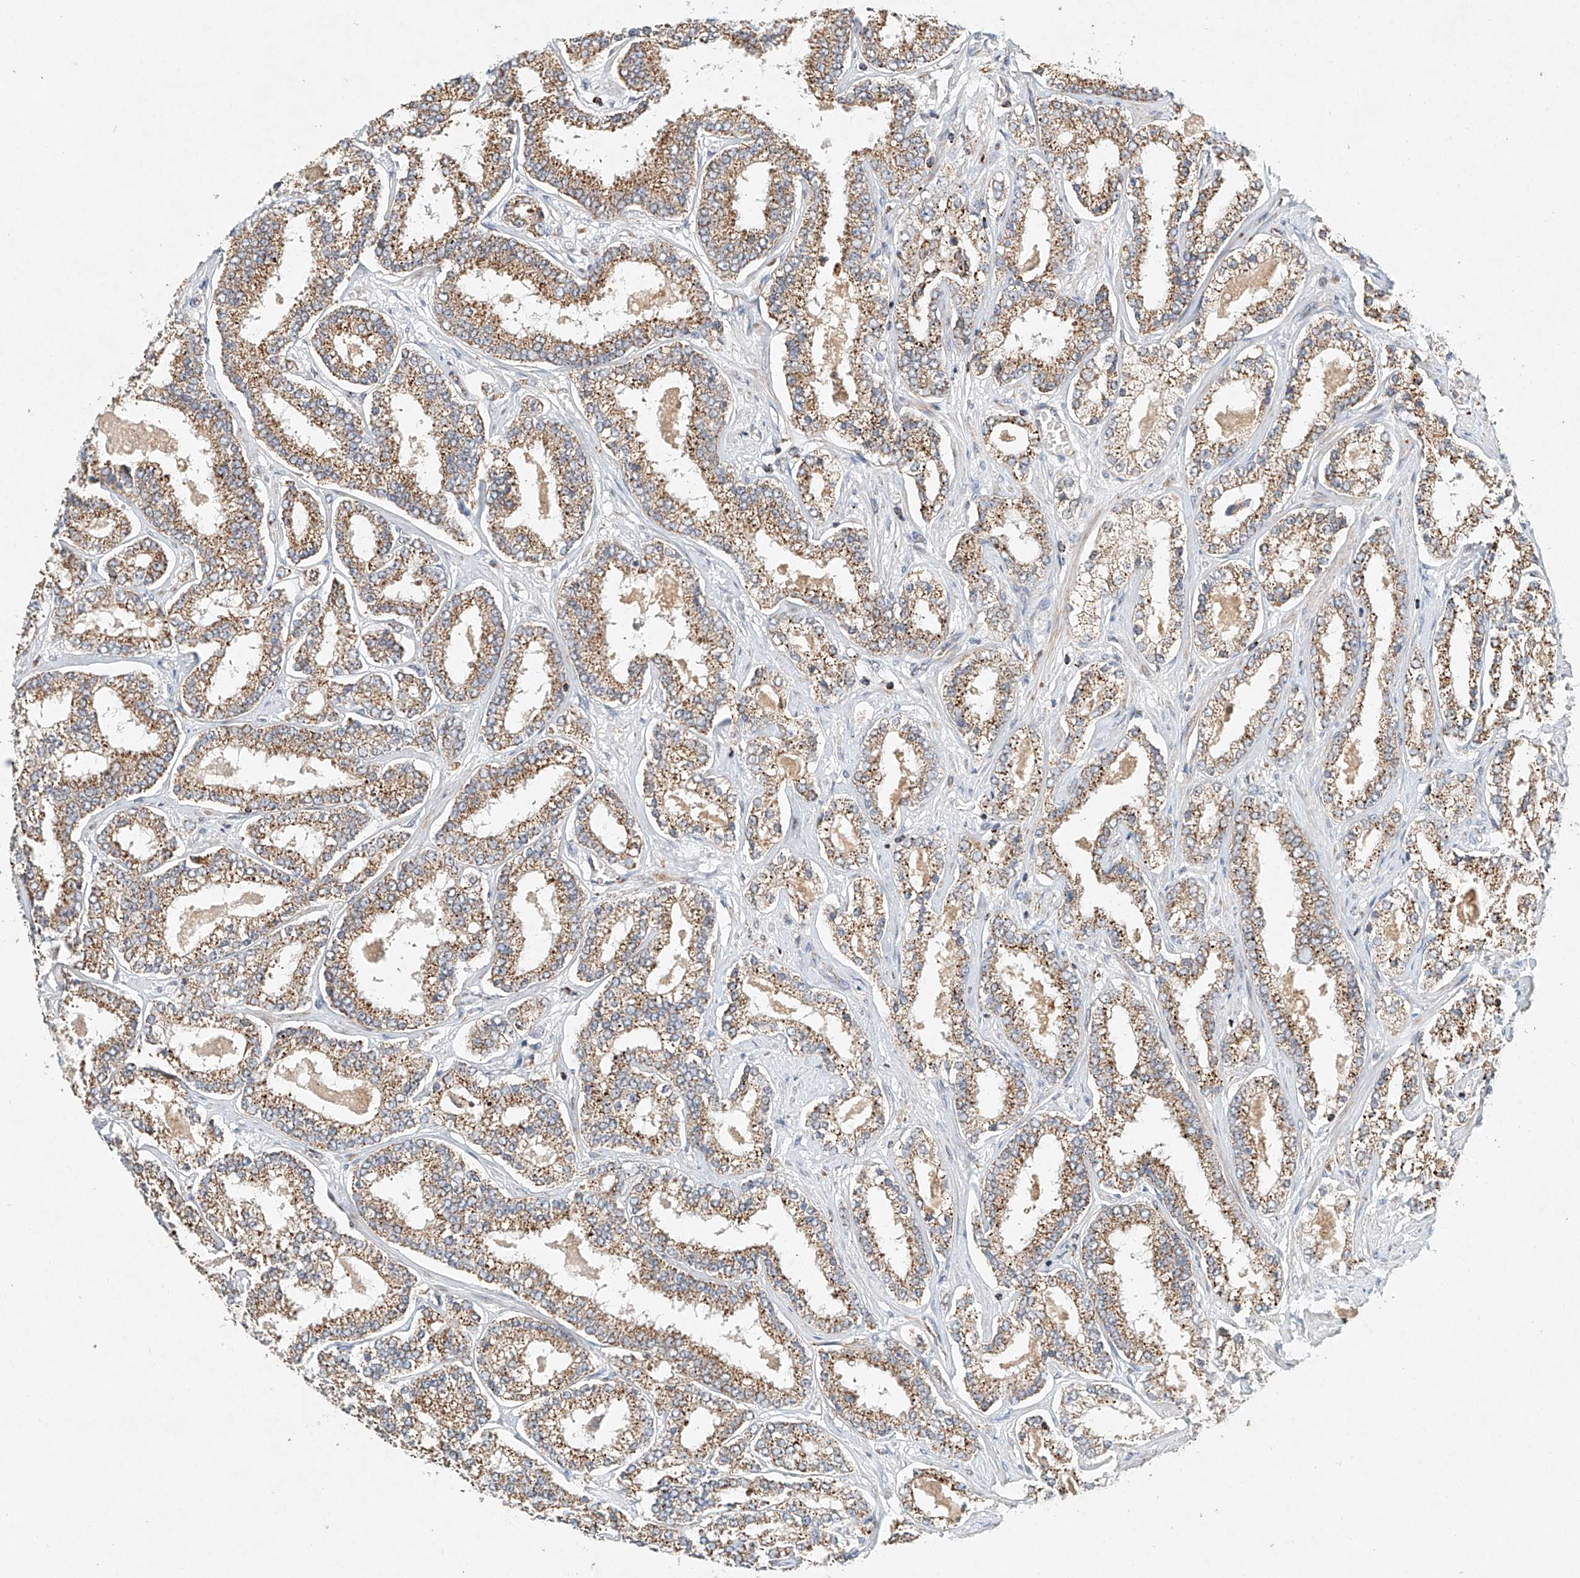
{"staining": {"intensity": "moderate", "quantity": ">75%", "location": "cytoplasmic/membranous"}, "tissue": "prostate cancer", "cell_type": "Tumor cells", "image_type": "cancer", "snomed": [{"axis": "morphology", "description": "Normal tissue, NOS"}, {"axis": "morphology", "description": "Adenocarcinoma, High grade"}, {"axis": "topography", "description": "Prostate"}], "caption": "Protein staining of prostate adenocarcinoma (high-grade) tissue reveals moderate cytoplasmic/membranous positivity in approximately >75% of tumor cells.", "gene": "DCAF11", "patient": {"sex": "male", "age": 83}}